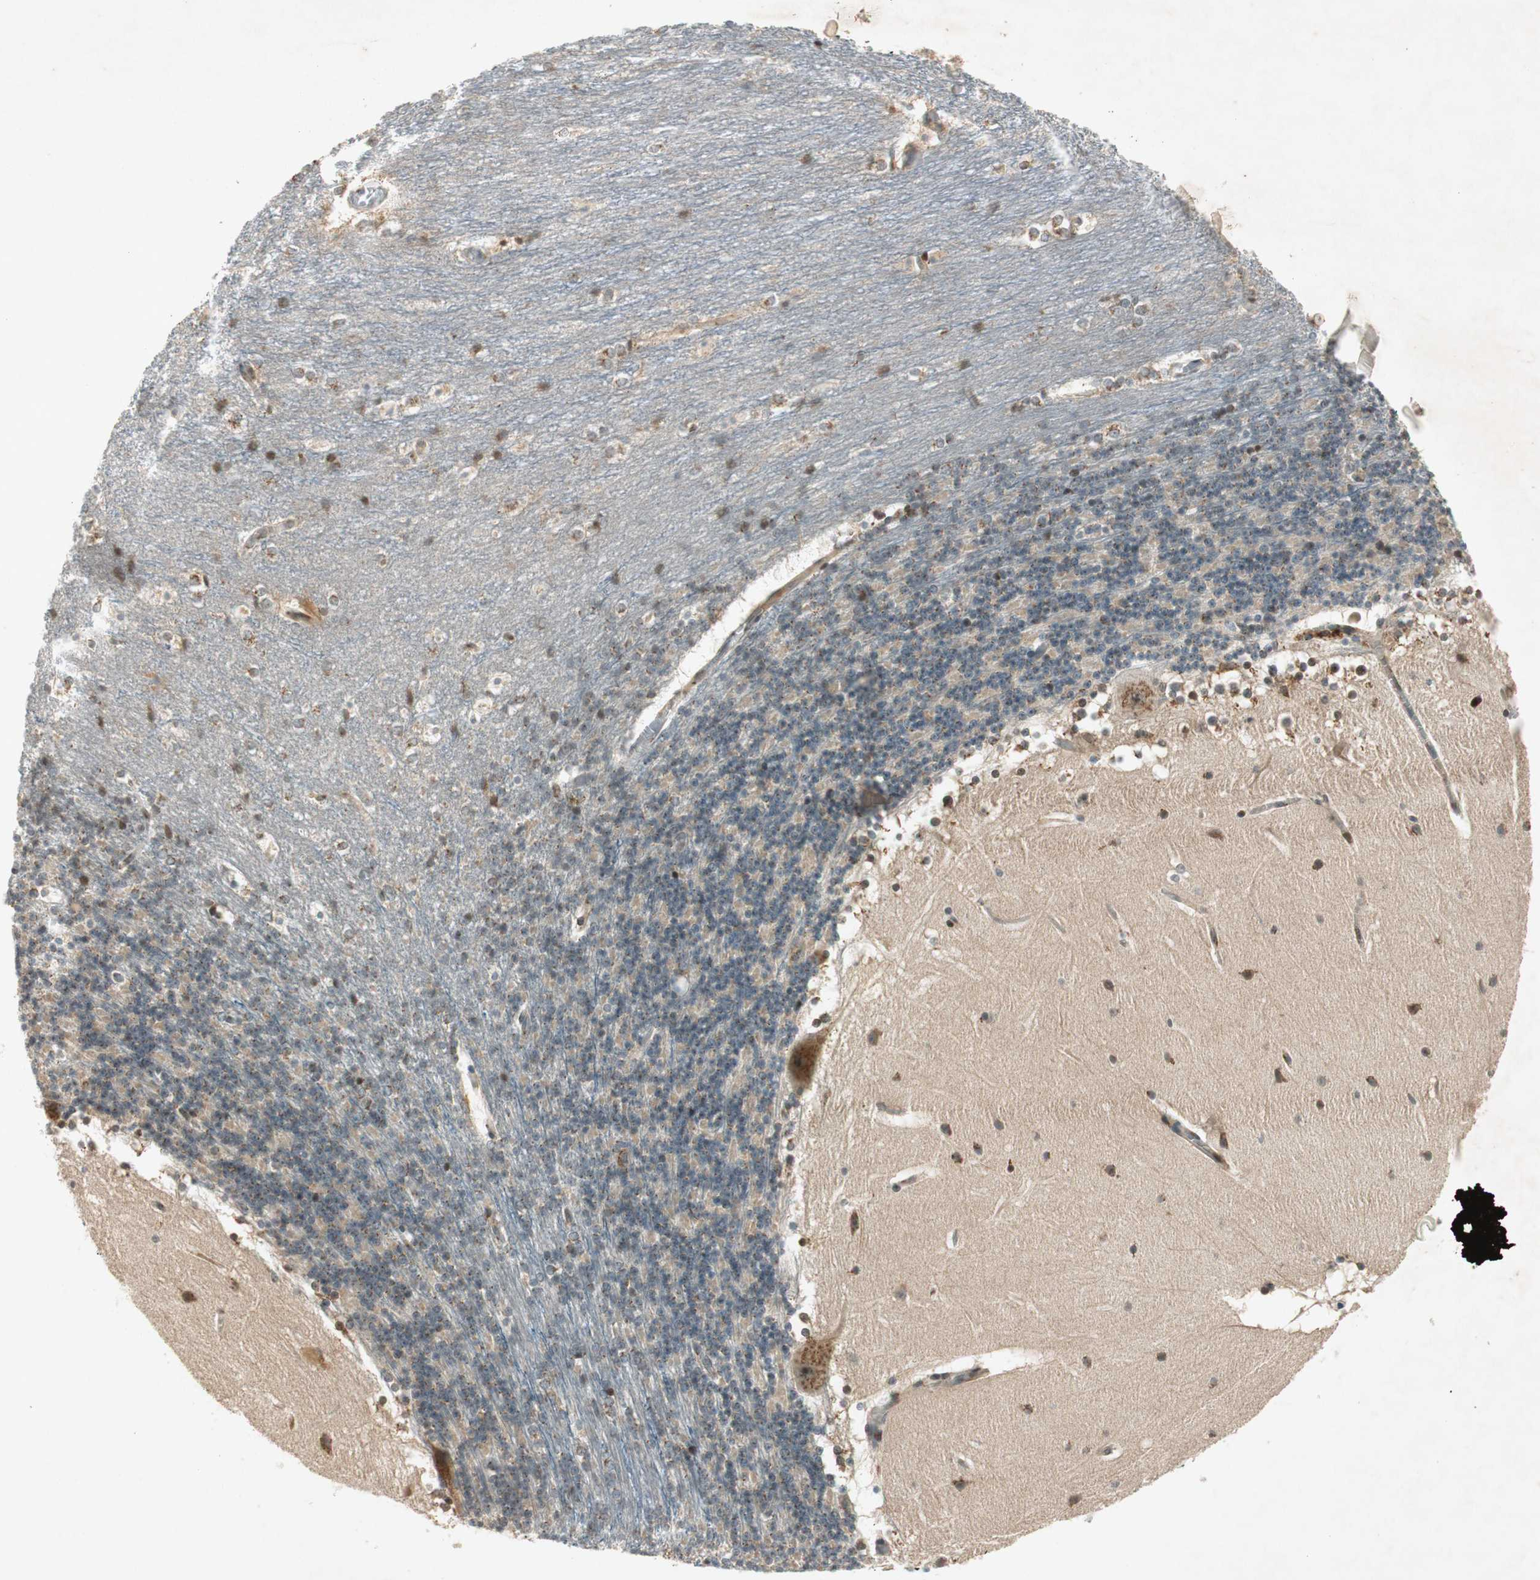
{"staining": {"intensity": "weak", "quantity": "25%-75%", "location": "cytoplasmic/membranous"}, "tissue": "cerebellum", "cell_type": "Cells in granular layer", "image_type": "normal", "snomed": [{"axis": "morphology", "description": "Normal tissue, NOS"}, {"axis": "topography", "description": "Cerebellum"}], "caption": "Immunohistochemical staining of benign cerebellum displays weak cytoplasmic/membranous protein positivity in approximately 25%-75% of cells in granular layer.", "gene": "NEO1", "patient": {"sex": "female", "age": 19}}